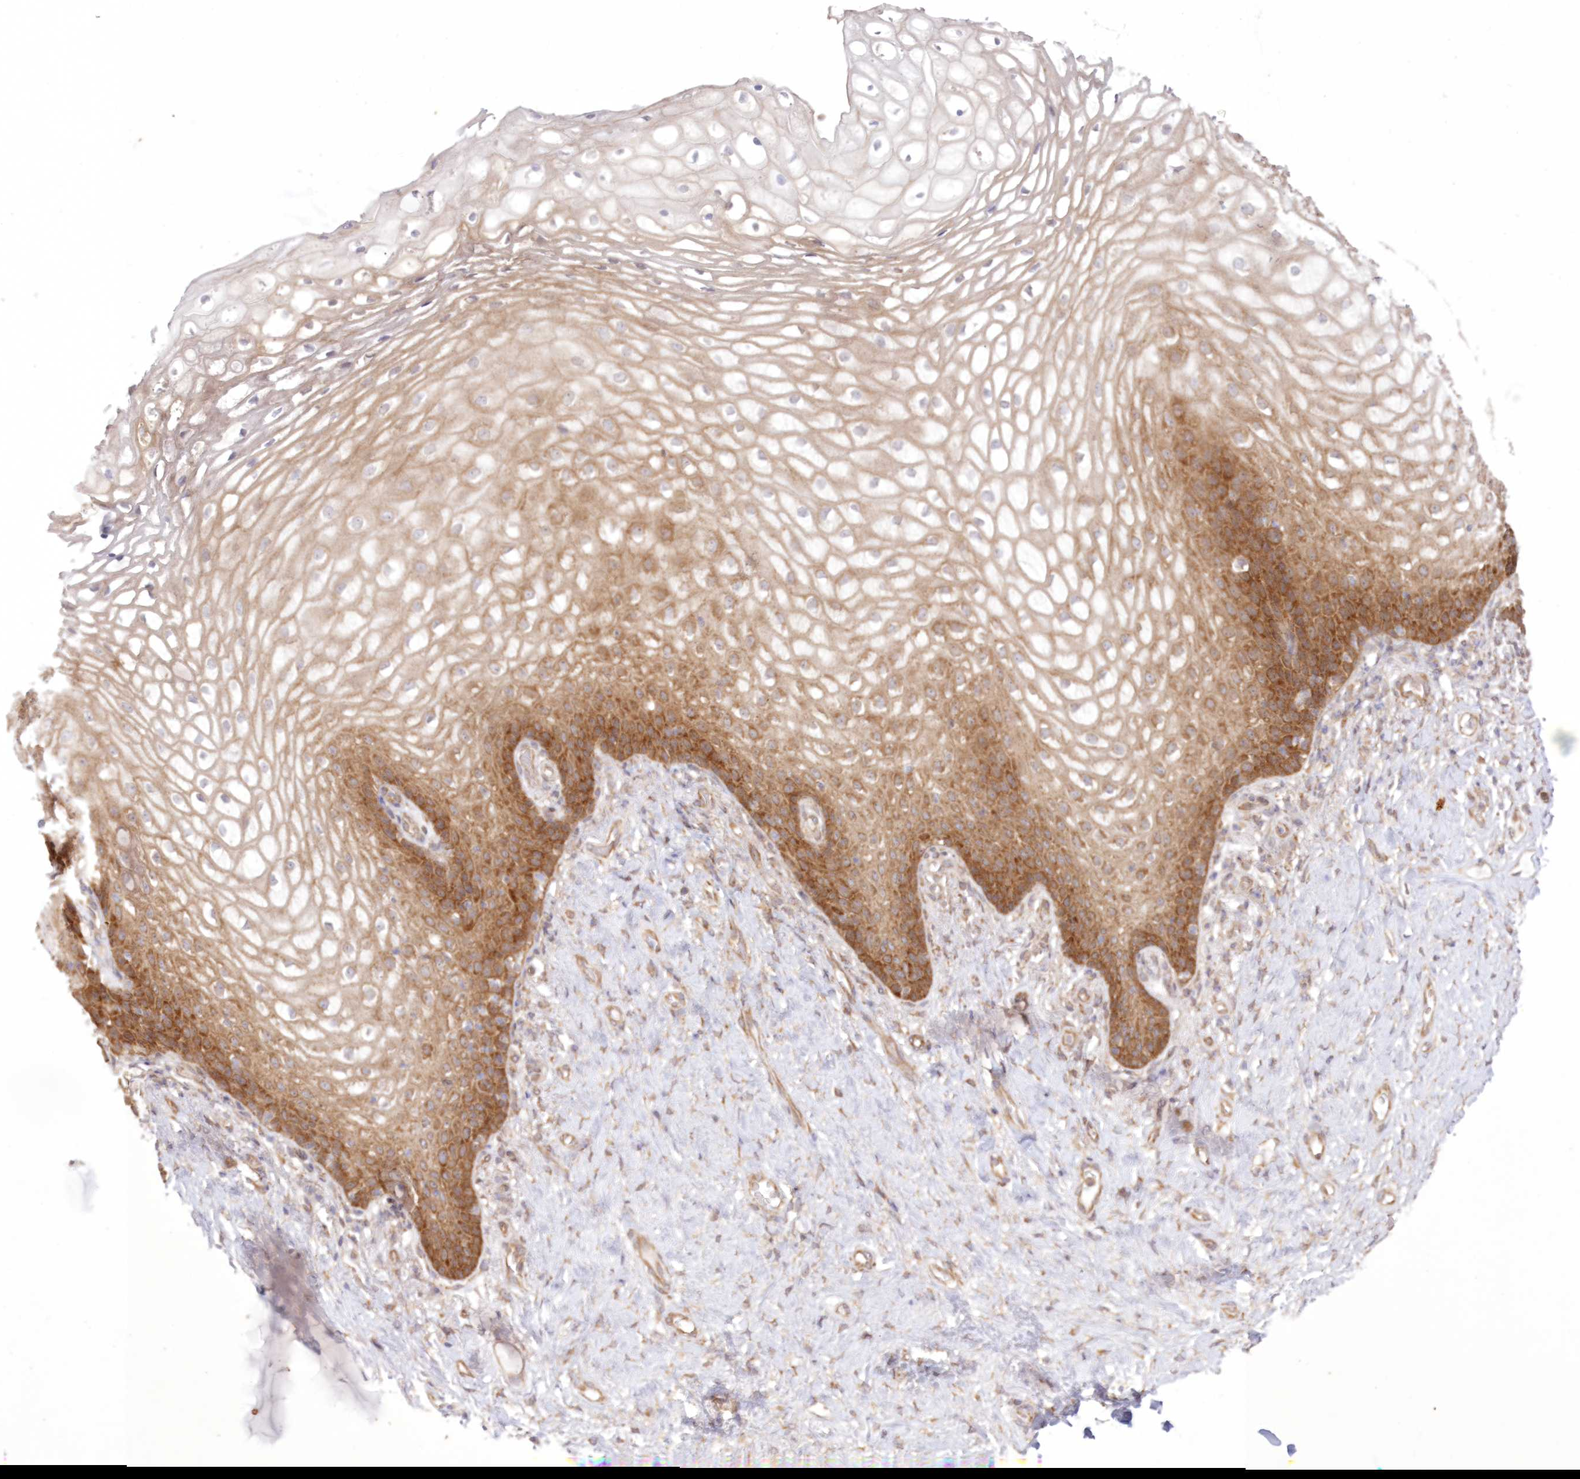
{"staining": {"intensity": "strong", "quantity": "25%-75%", "location": "cytoplasmic/membranous"}, "tissue": "vagina", "cell_type": "Squamous epithelial cells", "image_type": "normal", "snomed": [{"axis": "morphology", "description": "Normal tissue, NOS"}, {"axis": "topography", "description": "Vagina"}], "caption": "Strong cytoplasmic/membranous positivity is identified in approximately 25%-75% of squamous epithelial cells in normal vagina. (DAB (3,3'-diaminobenzidine) IHC with brightfield microscopy, high magnification).", "gene": "RNPEP", "patient": {"sex": "female", "age": 60}}